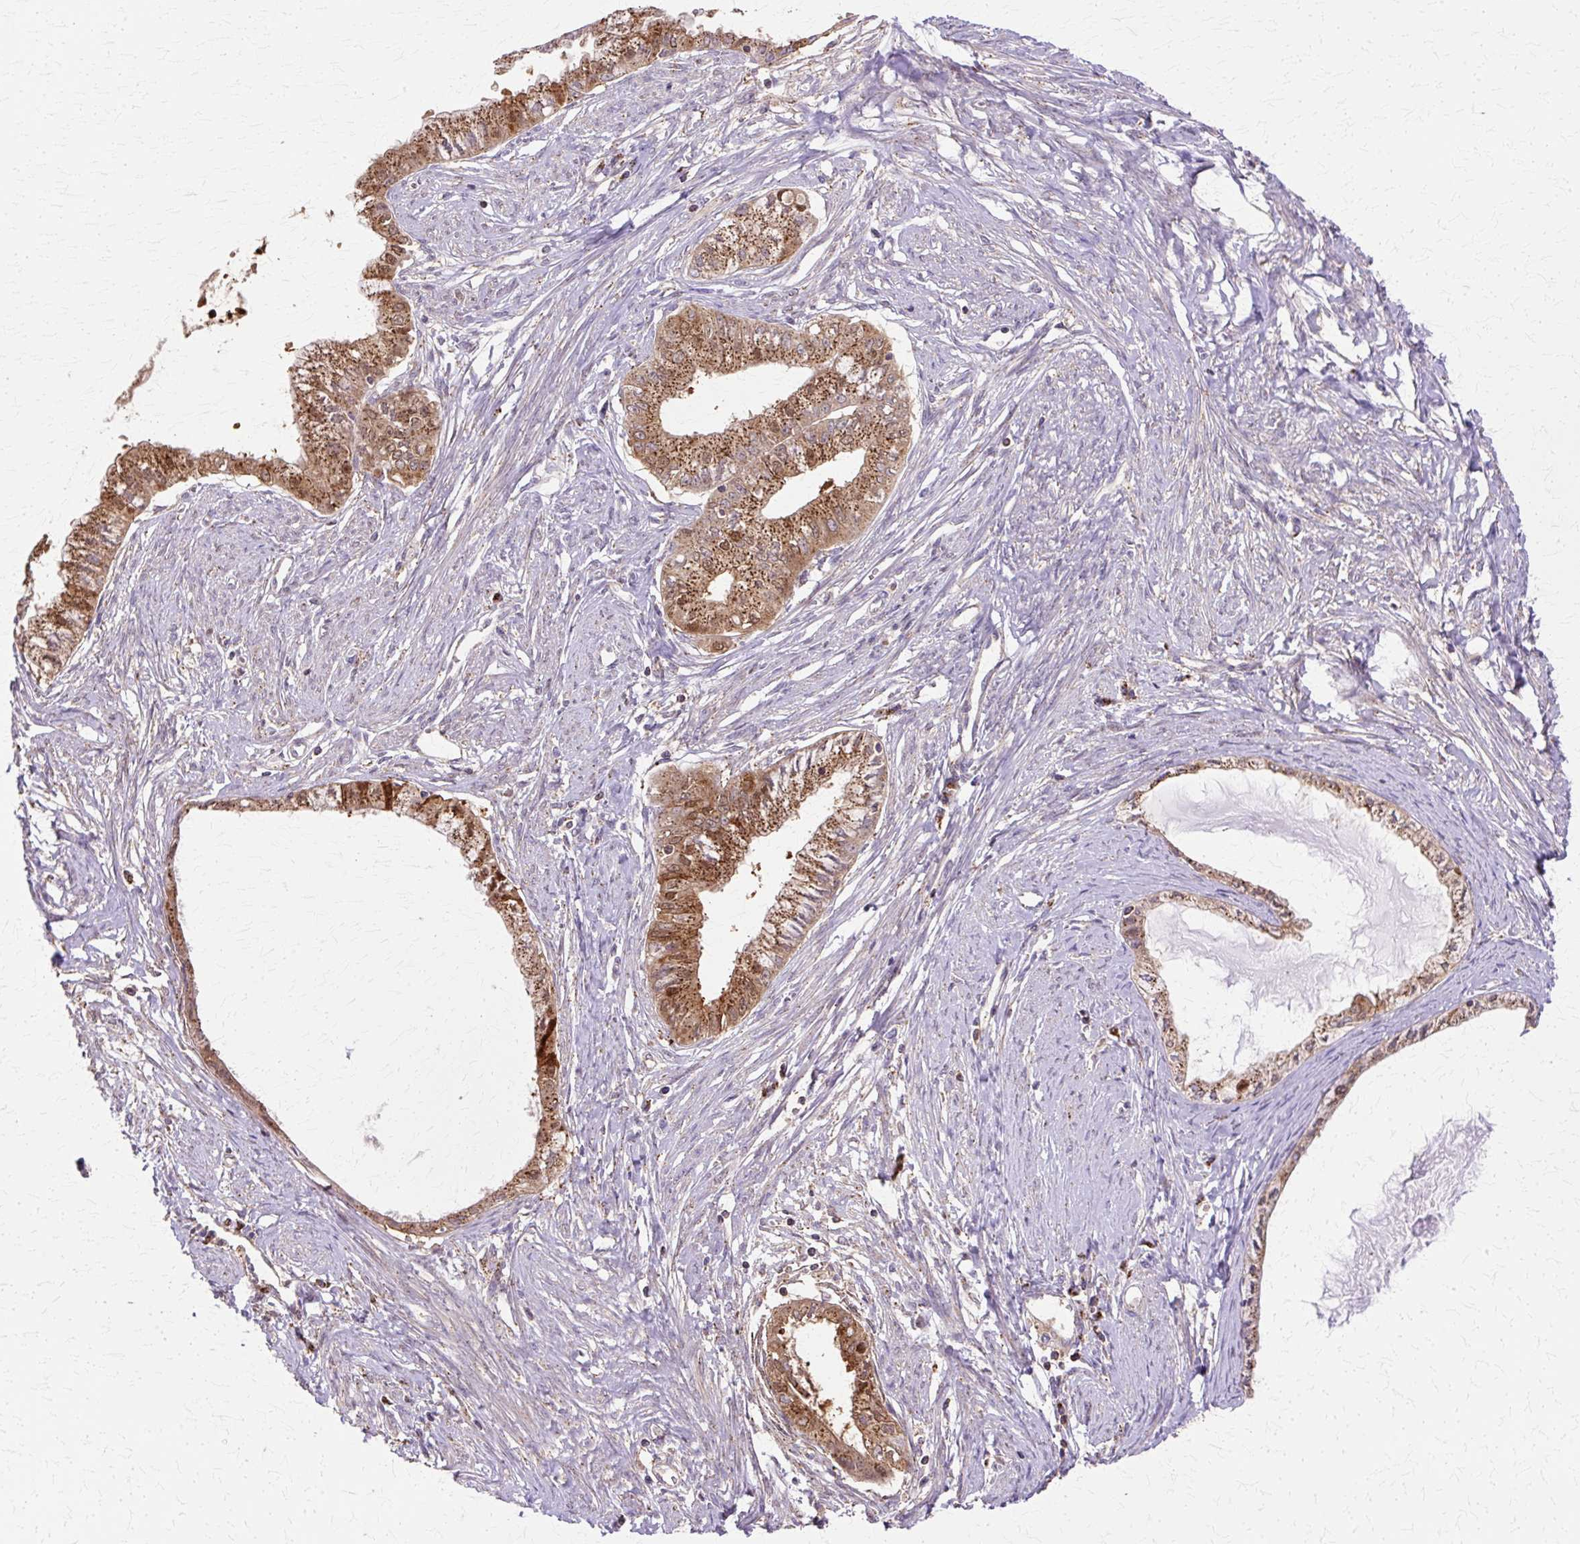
{"staining": {"intensity": "strong", "quantity": ">75%", "location": "cytoplasmic/membranous"}, "tissue": "endometrial cancer", "cell_type": "Tumor cells", "image_type": "cancer", "snomed": [{"axis": "morphology", "description": "Adenocarcinoma, NOS"}, {"axis": "topography", "description": "Endometrium"}], "caption": "A micrograph showing strong cytoplasmic/membranous staining in about >75% of tumor cells in endometrial cancer, as visualized by brown immunohistochemical staining.", "gene": "COPB1", "patient": {"sex": "female", "age": 76}}